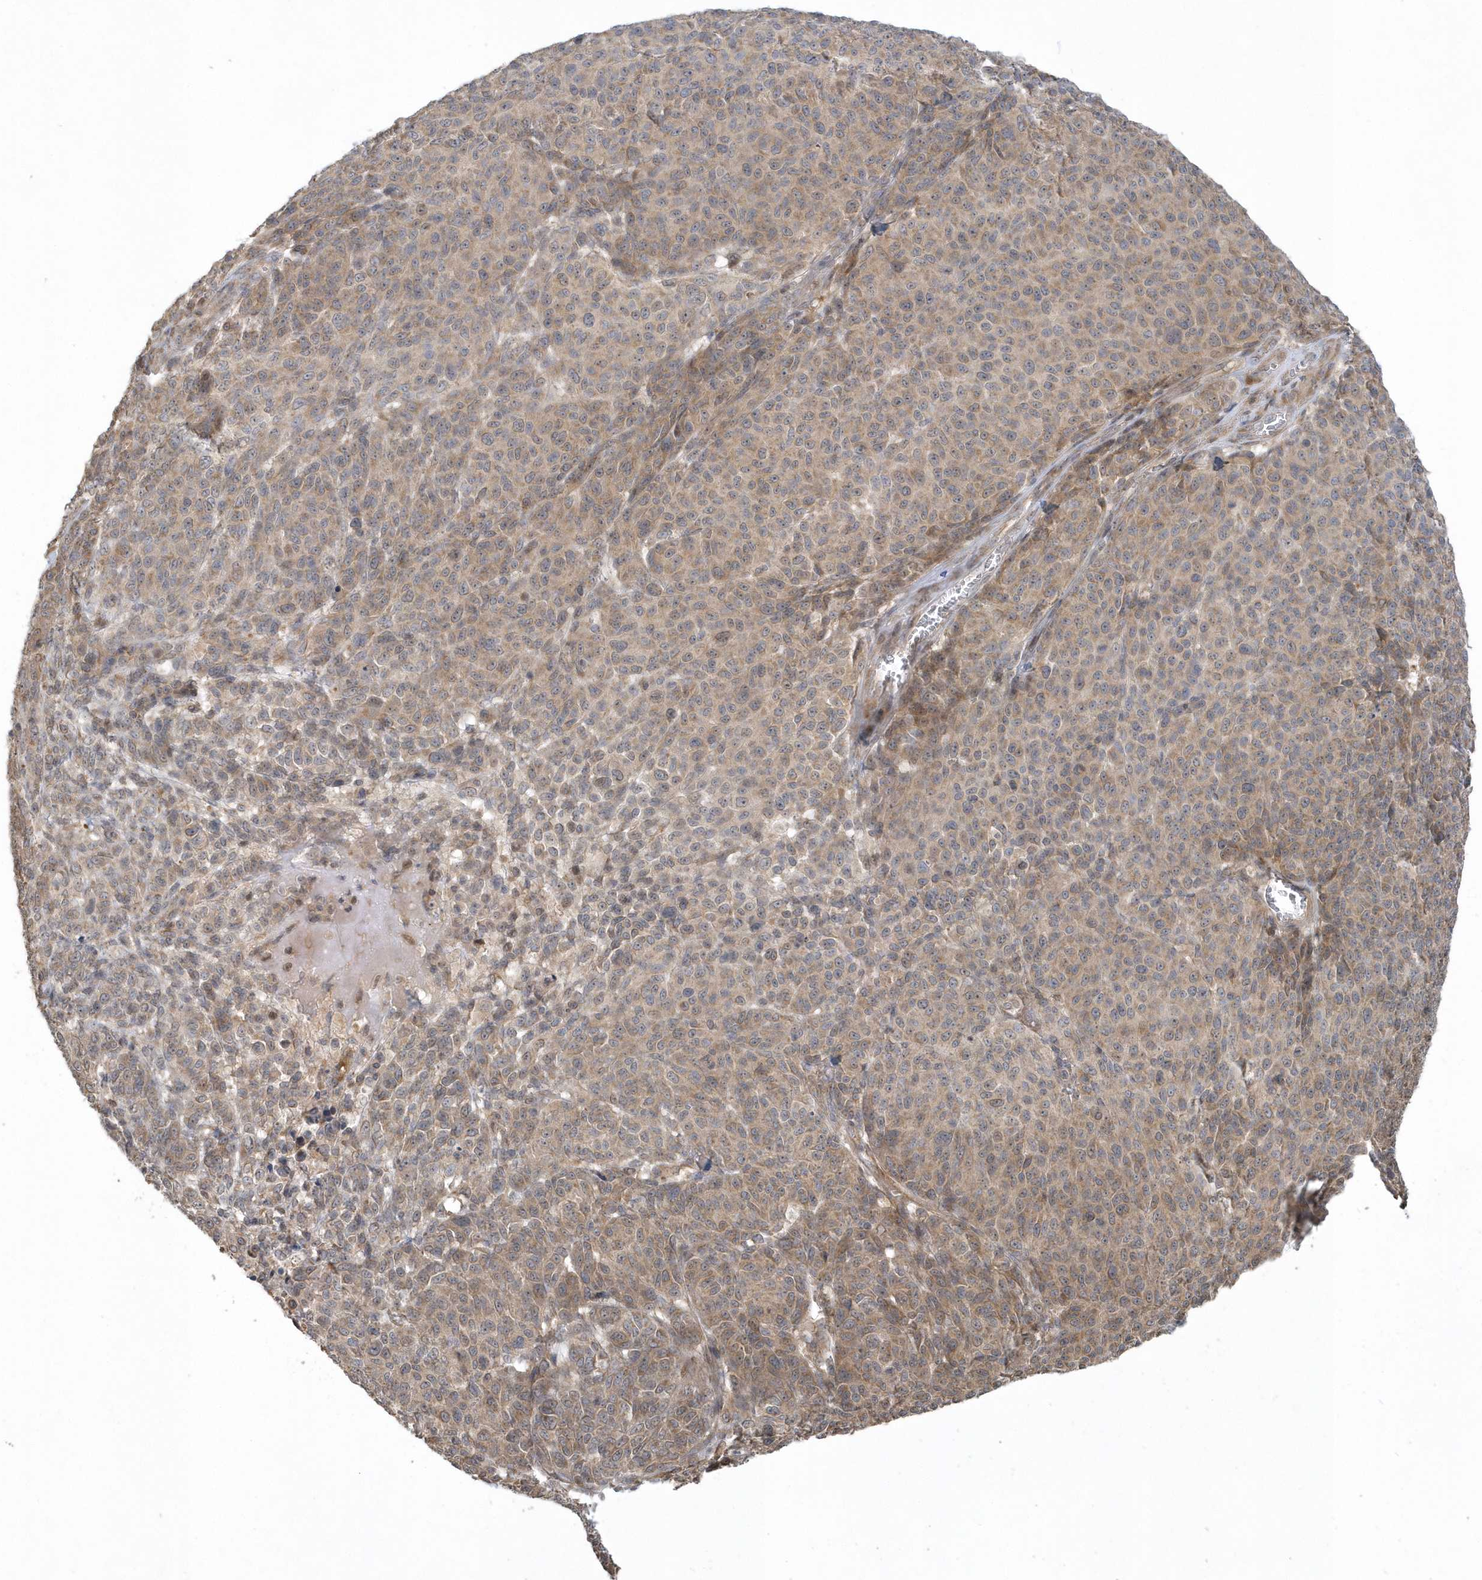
{"staining": {"intensity": "weak", "quantity": ">75%", "location": "cytoplasmic/membranous"}, "tissue": "melanoma", "cell_type": "Tumor cells", "image_type": "cancer", "snomed": [{"axis": "morphology", "description": "Malignant melanoma, NOS"}, {"axis": "topography", "description": "Skin"}], "caption": "Brown immunohistochemical staining in melanoma reveals weak cytoplasmic/membranous expression in approximately >75% of tumor cells.", "gene": "THG1L", "patient": {"sex": "male", "age": 49}}